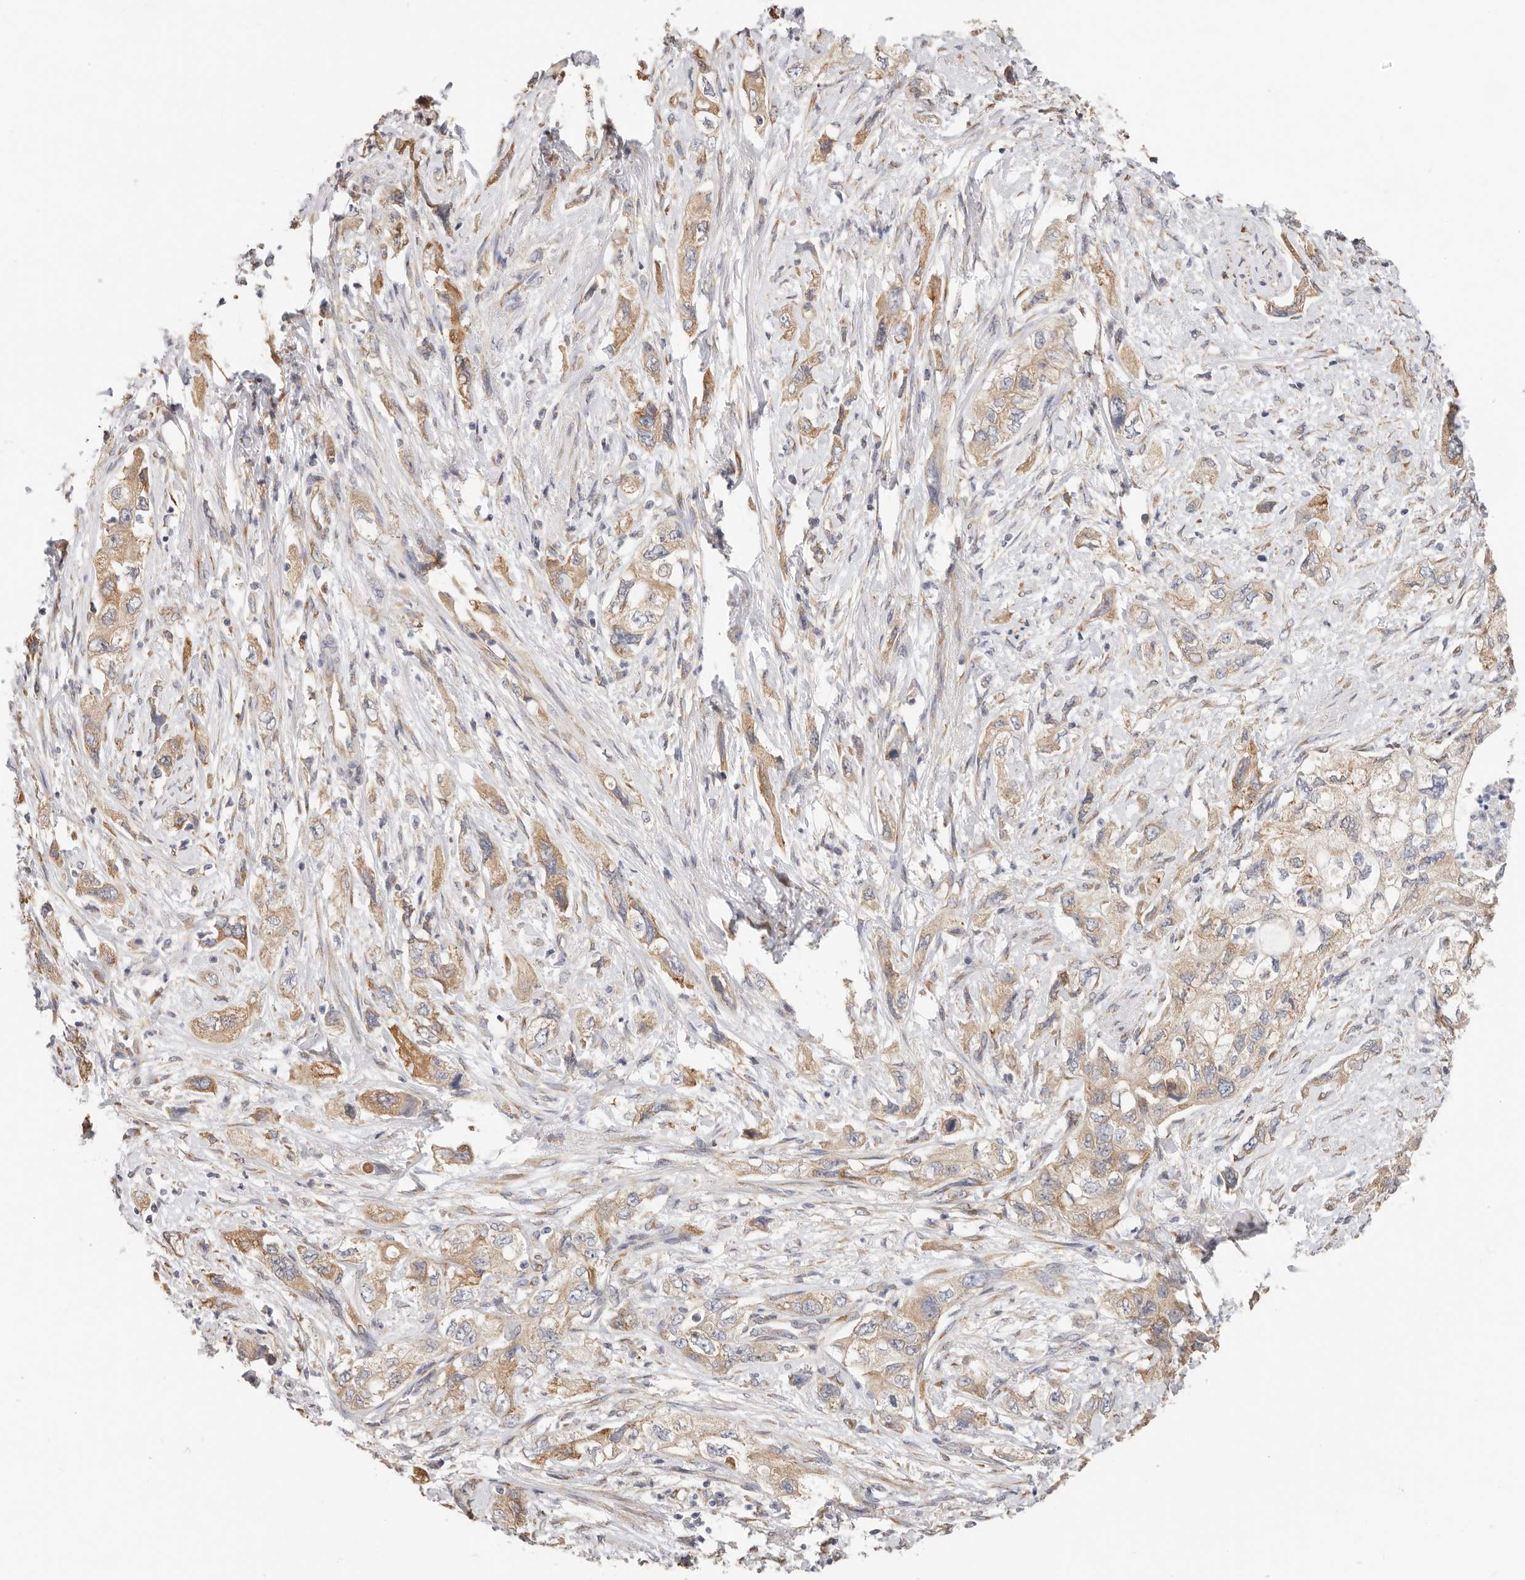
{"staining": {"intensity": "moderate", "quantity": ">75%", "location": "cytoplasmic/membranous"}, "tissue": "pancreatic cancer", "cell_type": "Tumor cells", "image_type": "cancer", "snomed": [{"axis": "morphology", "description": "Adenocarcinoma, NOS"}, {"axis": "topography", "description": "Pancreas"}], "caption": "IHC image of neoplastic tissue: human pancreatic adenocarcinoma stained using immunohistochemistry demonstrates medium levels of moderate protein expression localized specifically in the cytoplasmic/membranous of tumor cells, appearing as a cytoplasmic/membranous brown color.", "gene": "AFDN", "patient": {"sex": "female", "age": 73}}